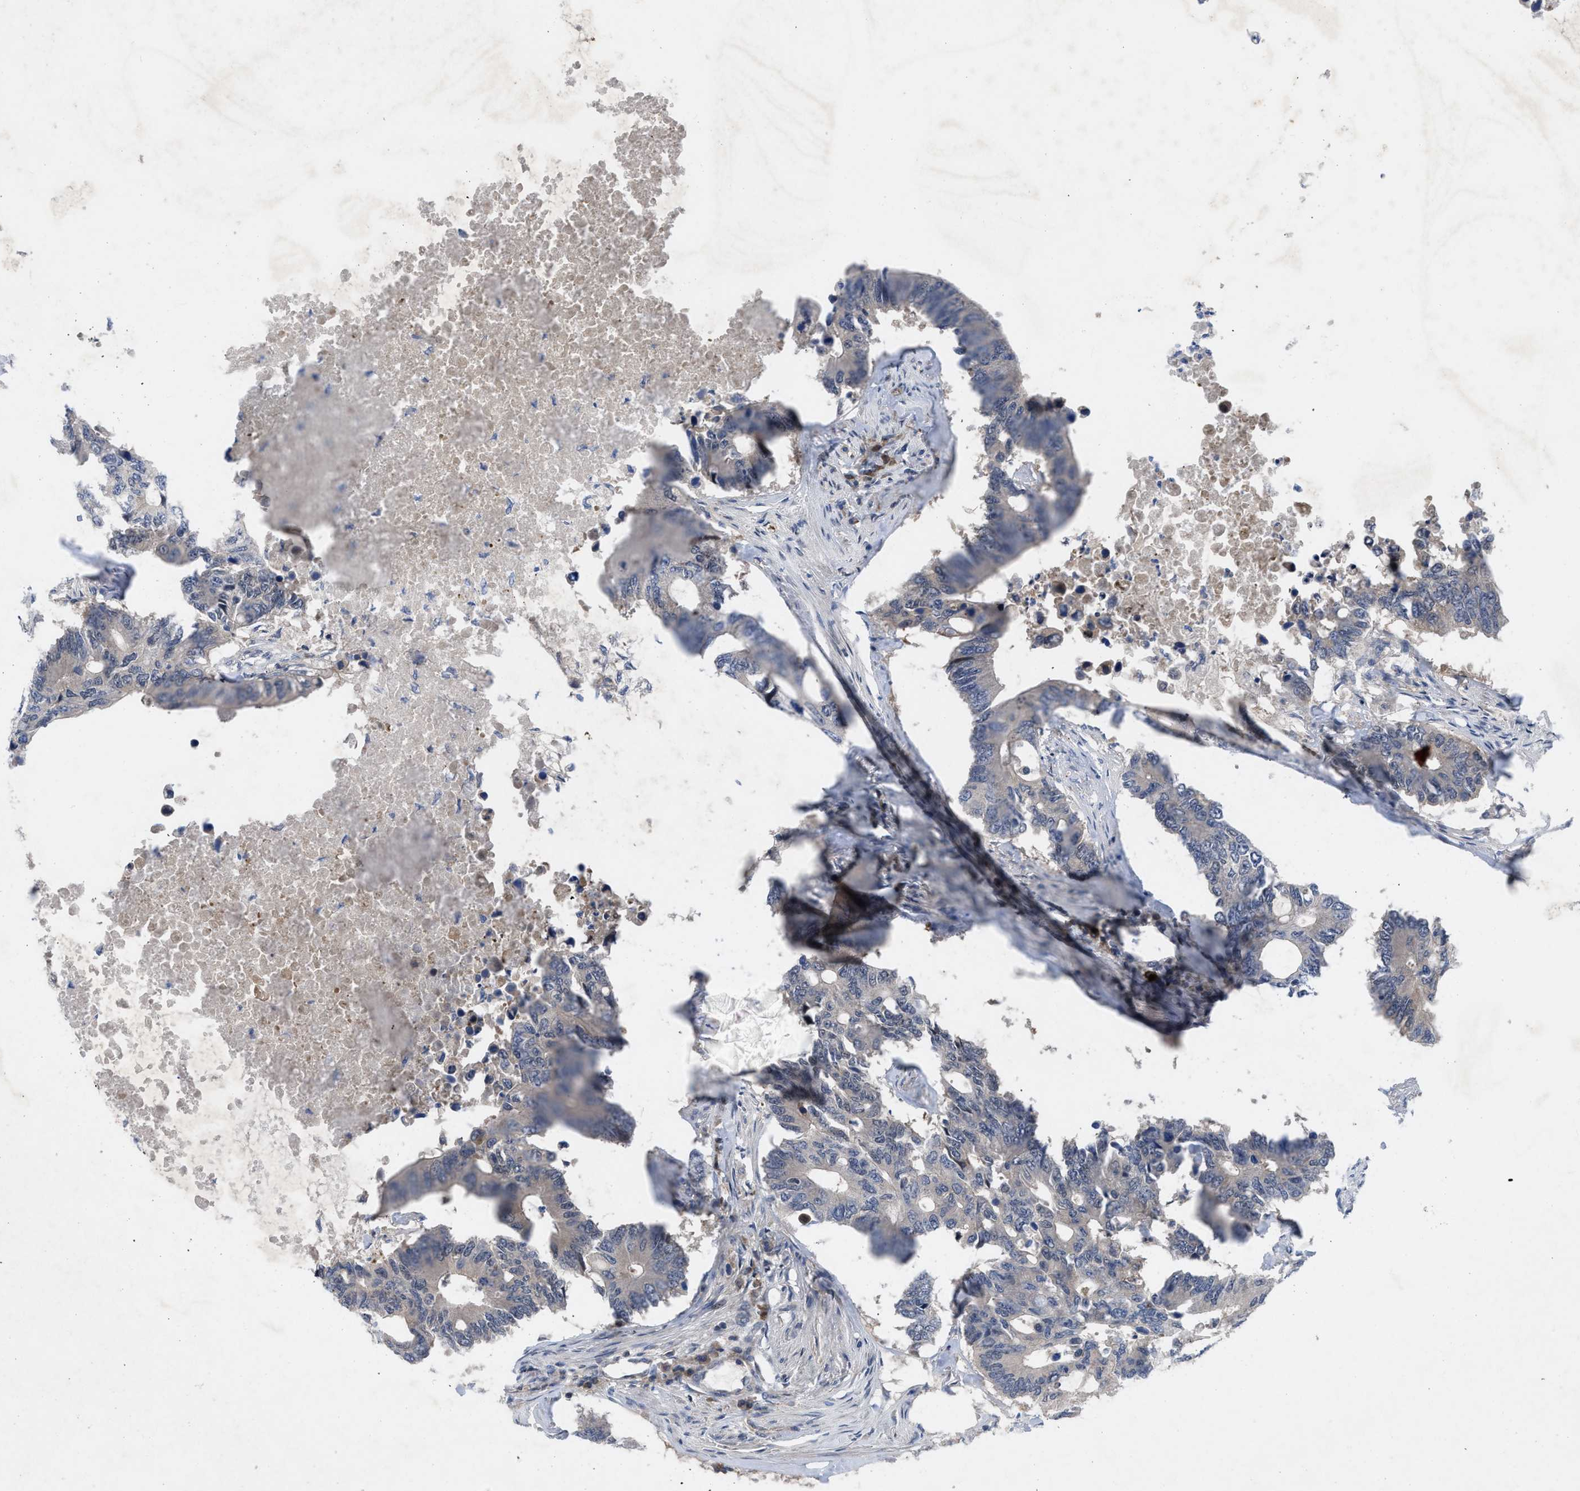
{"staining": {"intensity": "negative", "quantity": "none", "location": "none"}, "tissue": "colorectal cancer", "cell_type": "Tumor cells", "image_type": "cancer", "snomed": [{"axis": "morphology", "description": "Adenocarcinoma, NOS"}, {"axis": "topography", "description": "Colon"}], "caption": "Photomicrograph shows no significant protein positivity in tumor cells of colorectal adenocarcinoma. Brightfield microscopy of IHC stained with DAB (brown) and hematoxylin (blue), captured at high magnification.", "gene": "IL17RE", "patient": {"sex": "male", "age": 71}}